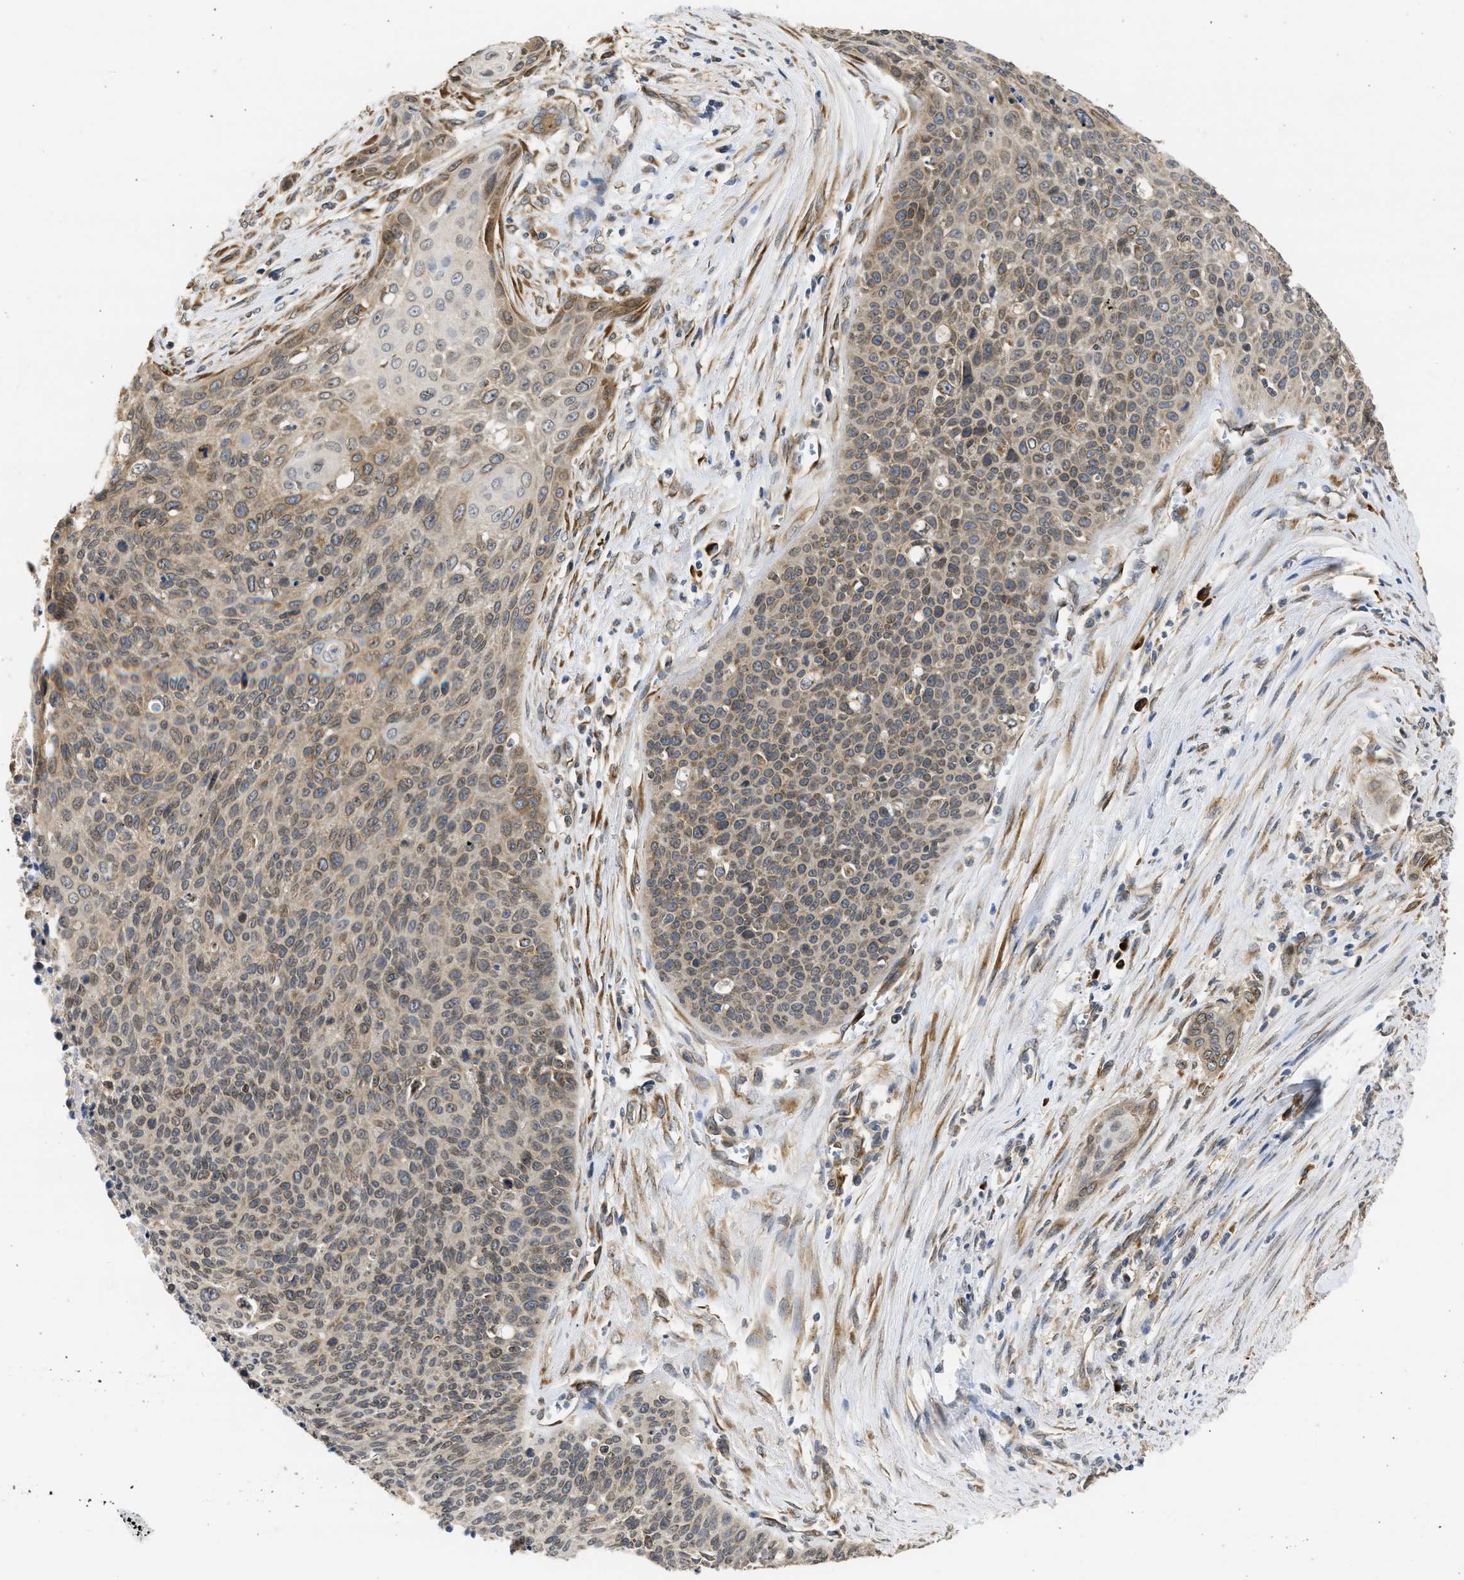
{"staining": {"intensity": "weak", "quantity": "25%-75%", "location": "cytoplasmic/membranous,nuclear"}, "tissue": "cervical cancer", "cell_type": "Tumor cells", "image_type": "cancer", "snomed": [{"axis": "morphology", "description": "Squamous cell carcinoma, NOS"}, {"axis": "topography", "description": "Cervix"}], "caption": "Cervical cancer (squamous cell carcinoma) stained for a protein displays weak cytoplasmic/membranous and nuclear positivity in tumor cells. (DAB IHC, brown staining for protein, blue staining for nuclei).", "gene": "DNAJC1", "patient": {"sex": "female", "age": 55}}